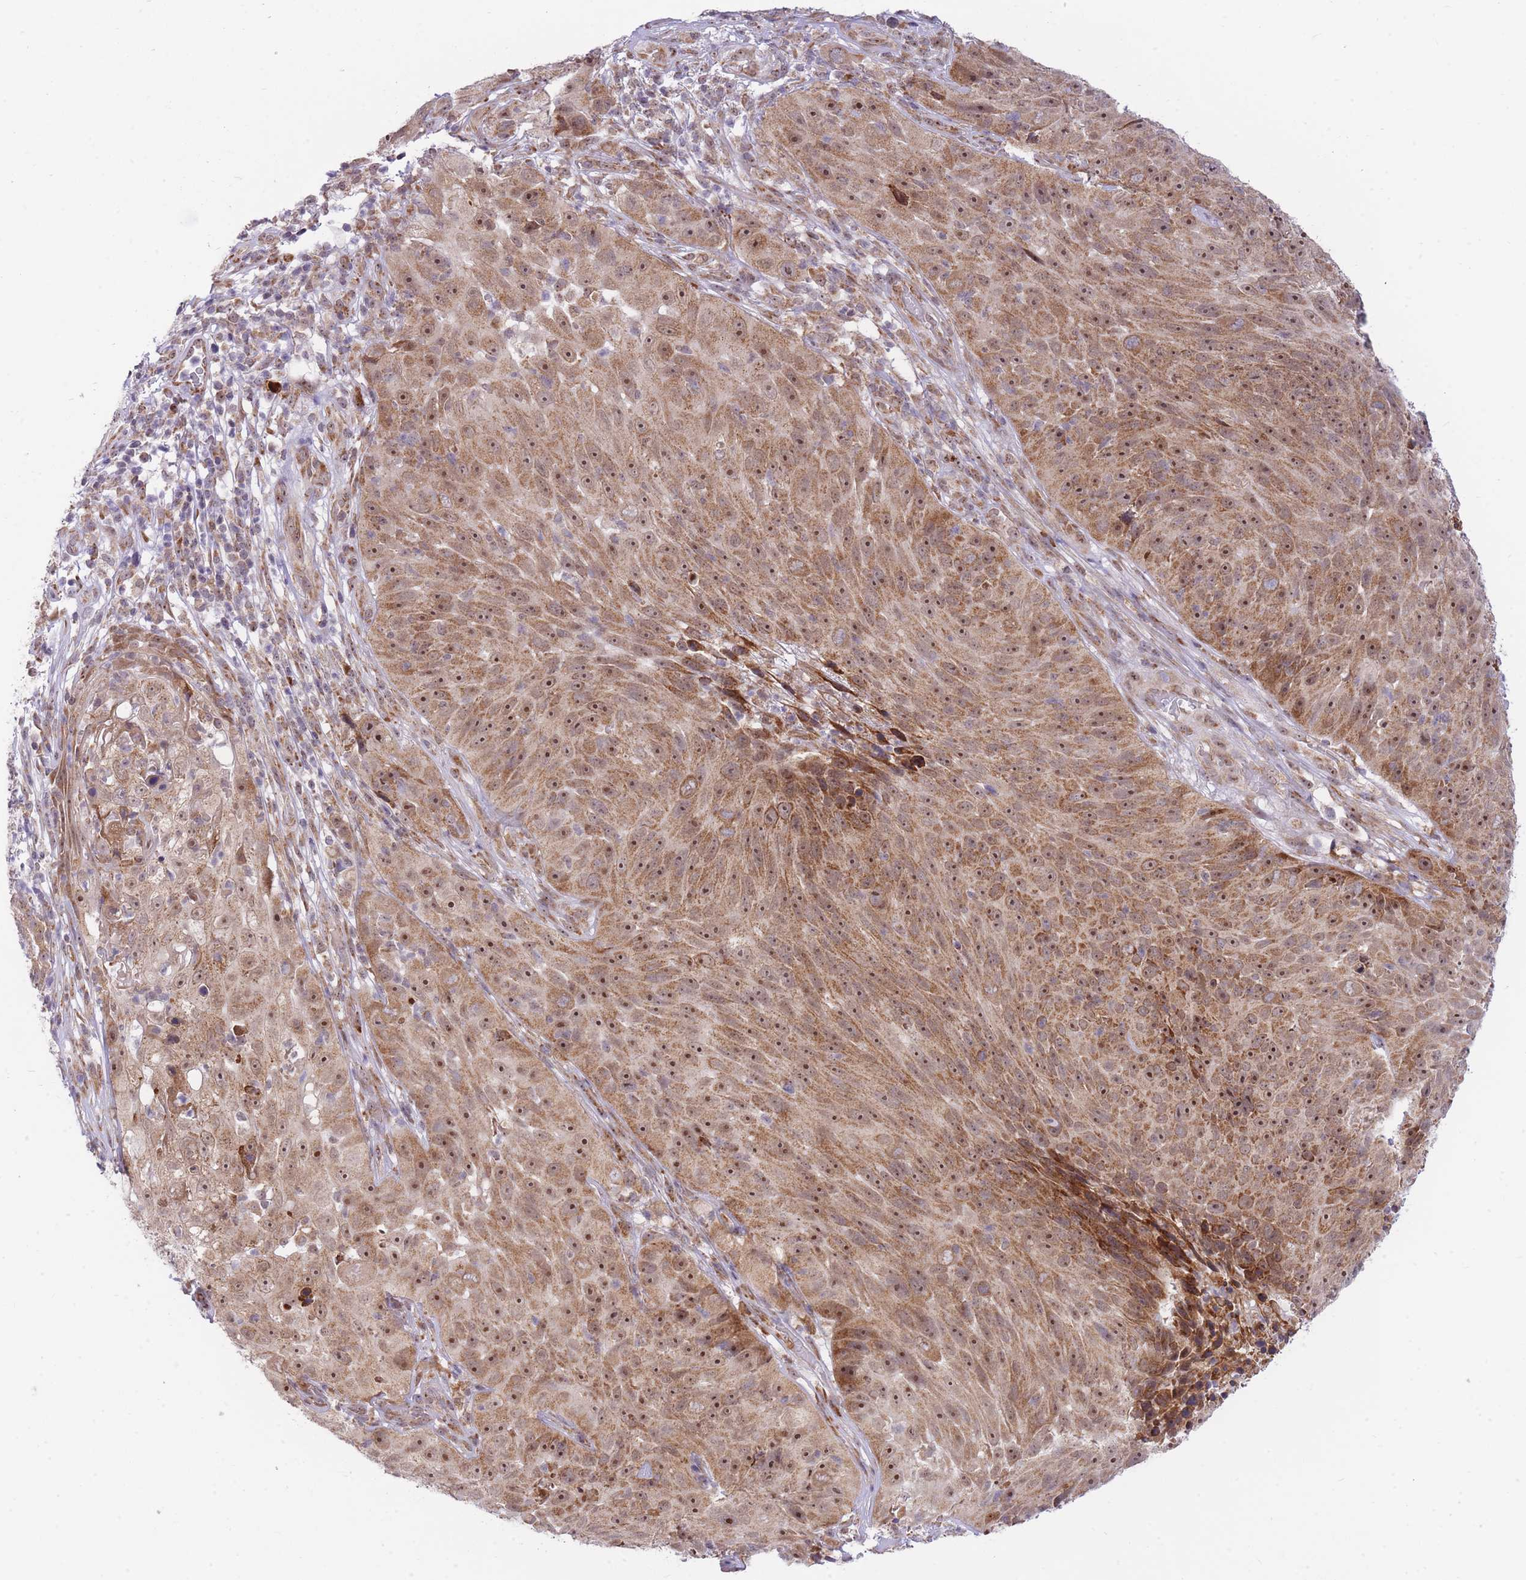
{"staining": {"intensity": "strong", "quantity": ">75%", "location": "cytoplasmic/membranous,nuclear"}, "tissue": "skin cancer", "cell_type": "Tumor cells", "image_type": "cancer", "snomed": [{"axis": "morphology", "description": "Squamous cell carcinoma, NOS"}, {"axis": "topography", "description": "Skin"}], "caption": "Immunohistochemistry of human skin squamous cell carcinoma displays high levels of strong cytoplasmic/membranous and nuclear positivity in about >75% of tumor cells.", "gene": "EXOSC8", "patient": {"sex": "female", "age": 87}}